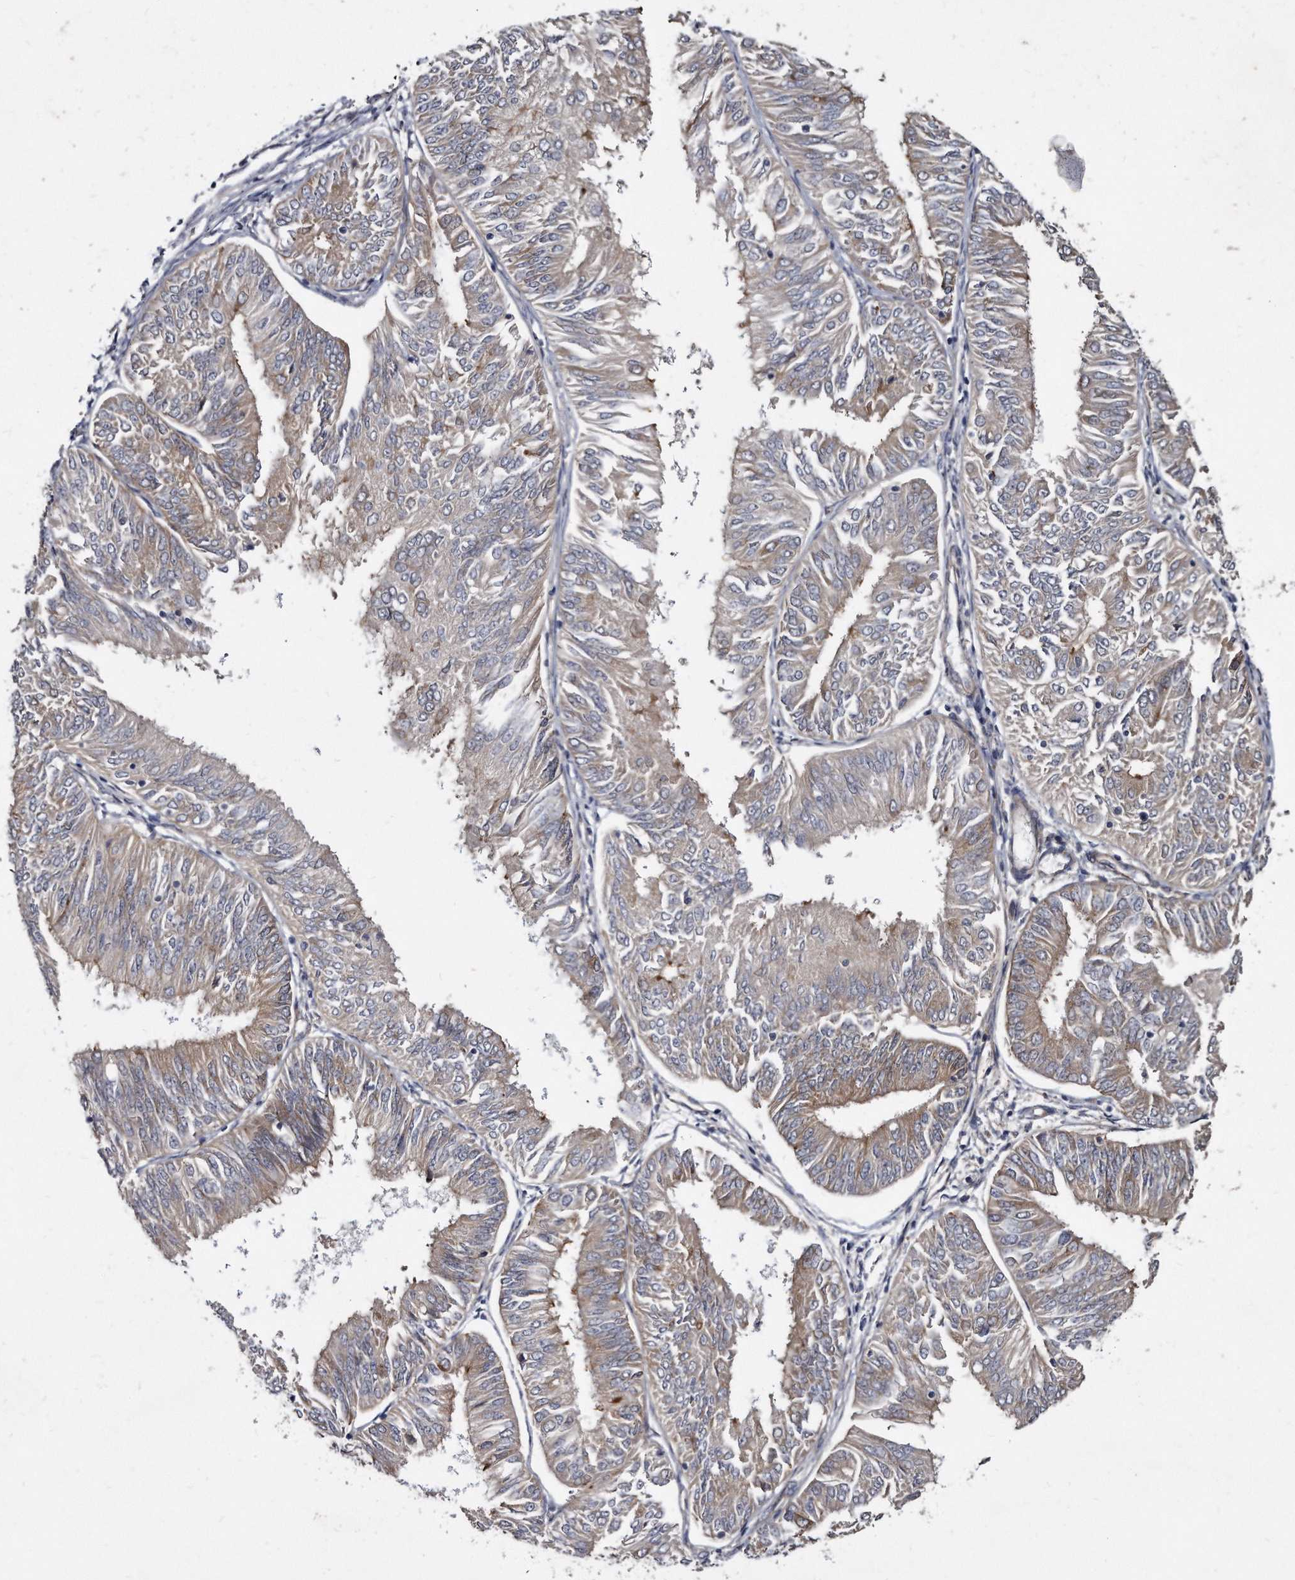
{"staining": {"intensity": "weak", "quantity": "25%-75%", "location": "cytoplasmic/membranous"}, "tissue": "endometrial cancer", "cell_type": "Tumor cells", "image_type": "cancer", "snomed": [{"axis": "morphology", "description": "Adenocarcinoma, NOS"}, {"axis": "topography", "description": "Endometrium"}], "caption": "Brown immunohistochemical staining in endometrial adenocarcinoma demonstrates weak cytoplasmic/membranous expression in about 25%-75% of tumor cells.", "gene": "KLHDC3", "patient": {"sex": "female", "age": 58}}